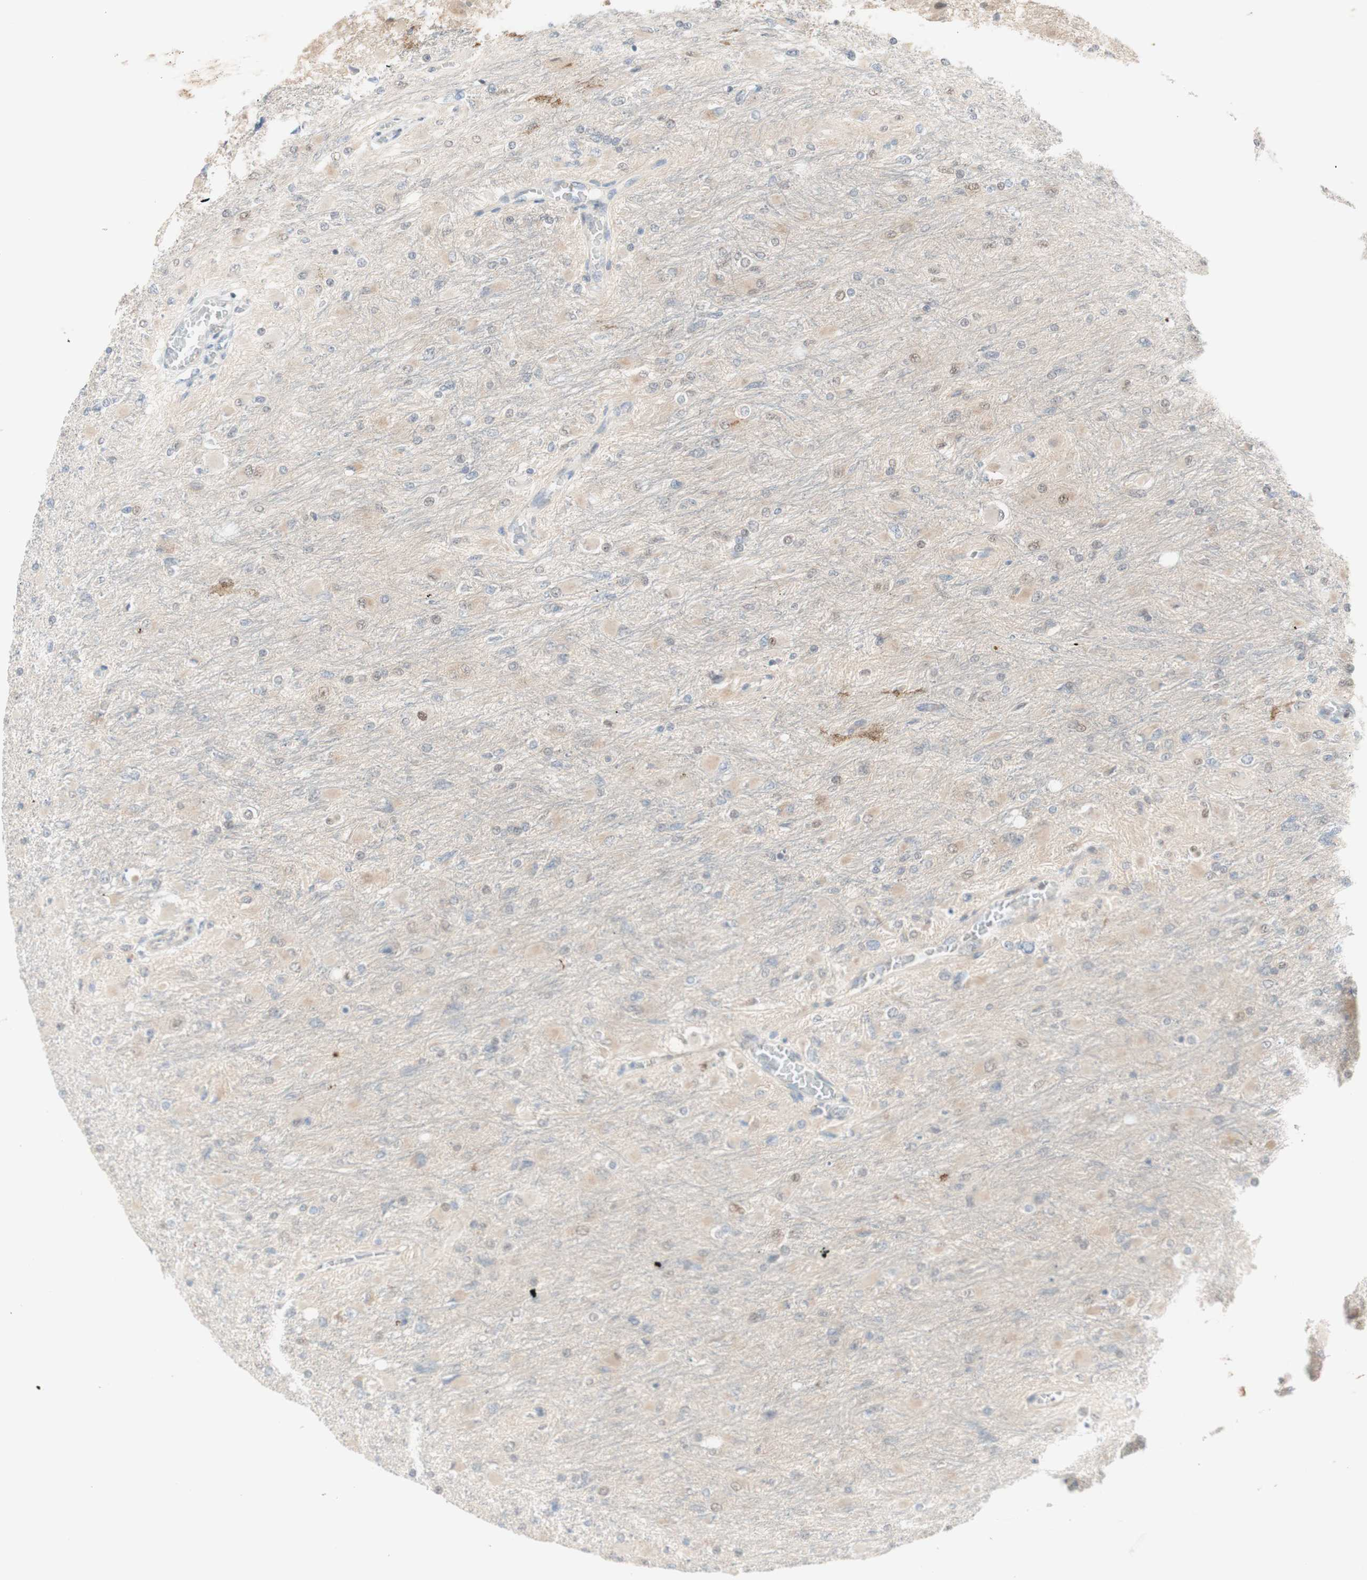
{"staining": {"intensity": "weak", "quantity": "<25%", "location": "nuclear"}, "tissue": "glioma", "cell_type": "Tumor cells", "image_type": "cancer", "snomed": [{"axis": "morphology", "description": "Glioma, malignant, High grade"}, {"axis": "topography", "description": "Cerebral cortex"}], "caption": "Tumor cells show no significant protein expression in high-grade glioma (malignant). (Brightfield microscopy of DAB (3,3'-diaminobenzidine) immunohistochemistry (IHC) at high magnification).", "gene": "RFNG", "patient": {"sex": "female", "age": 36}}